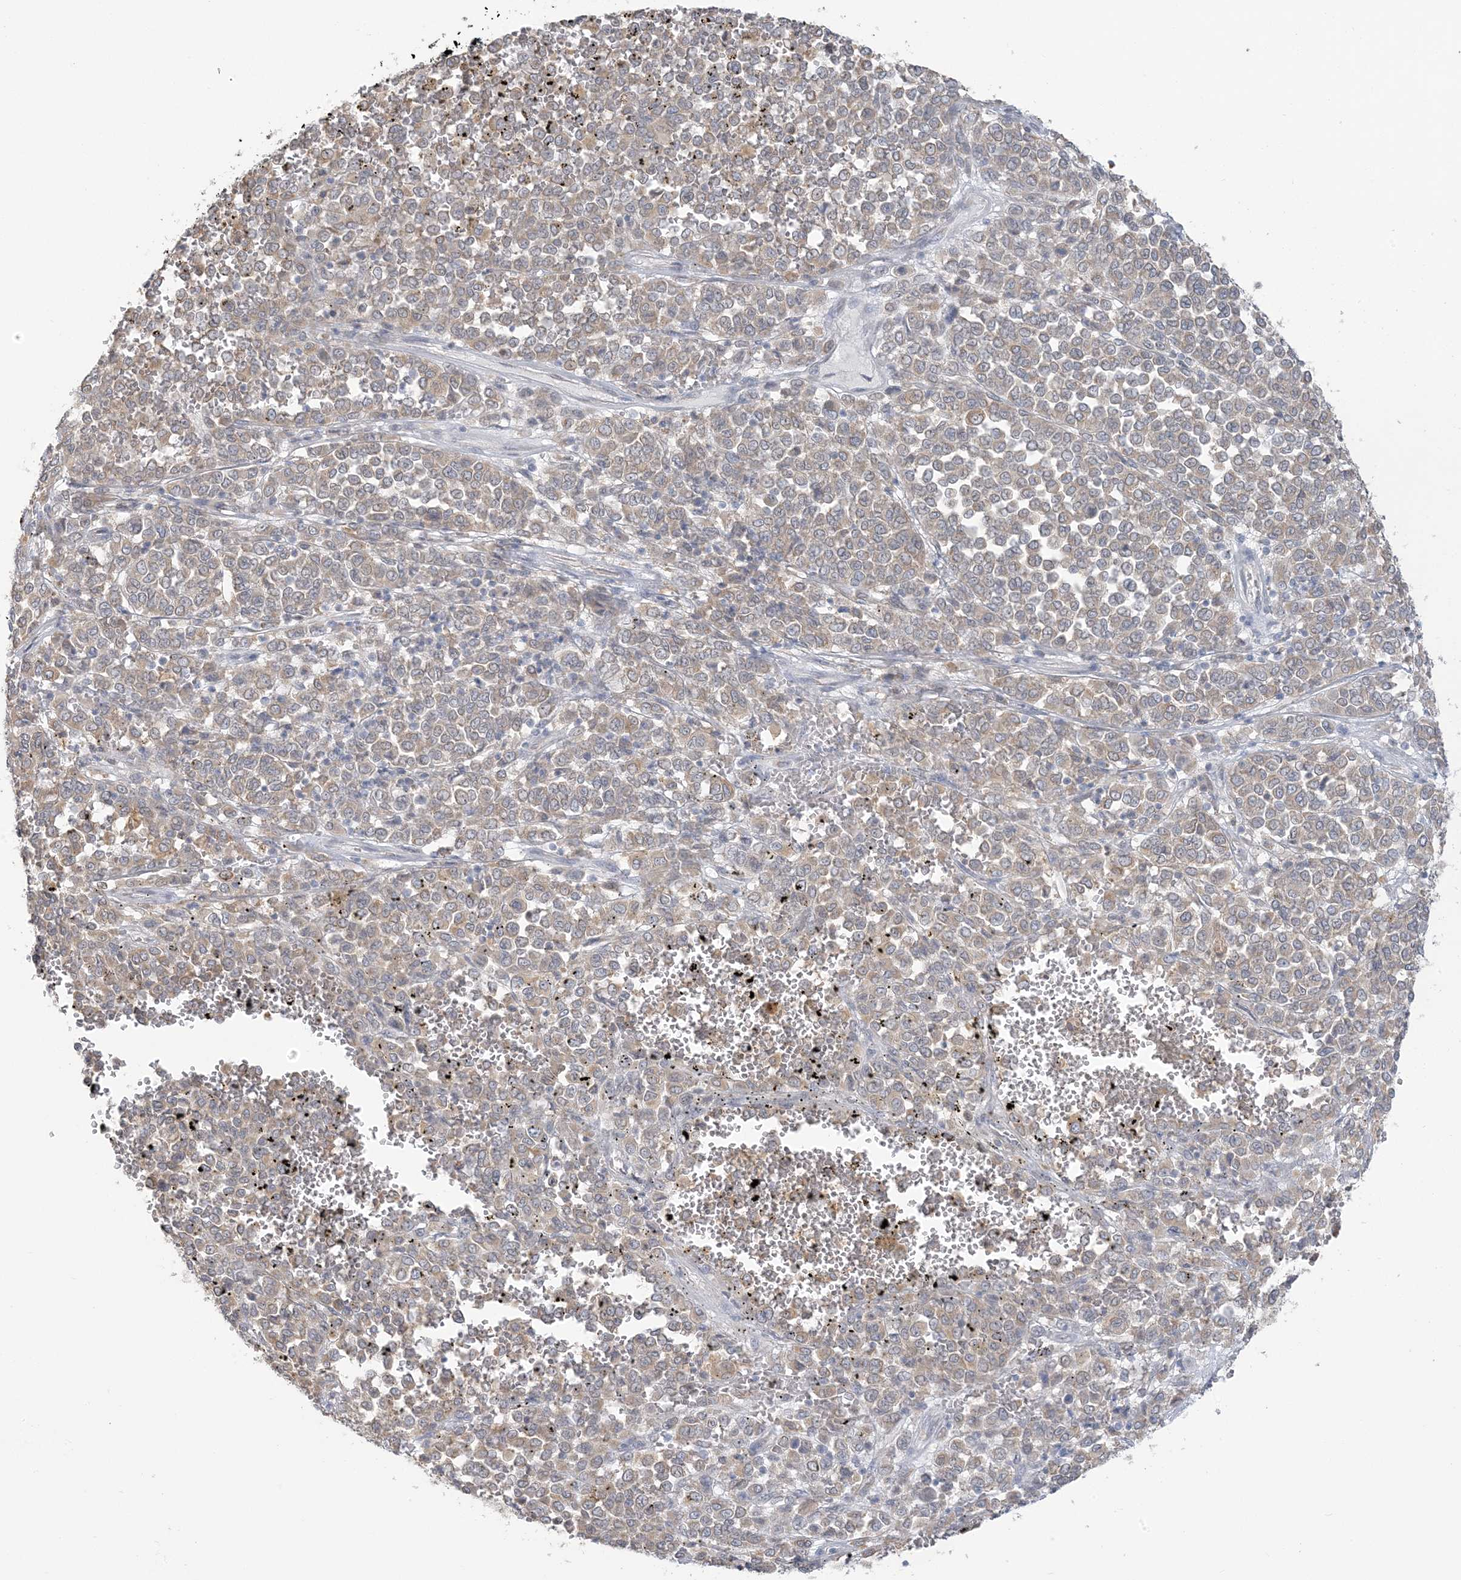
{"staining": {"intensity": "weak", "quantity": "25%-75%", "location": "cytoplasmic/membranous"}, "tissue": "melanoma", "cell_type": "Tumor cells", "image_type": "cancer", "snomed": [{"axis": "morphology", "description": "Malignant melanoma, Metastatic site"}, {"axis": "topography", "description": "Pancreas"}], "caption": "Melanoma stained with immunohistochemistry (IHC) demonstrates weak cytoplasmic/membranous positivity in approximately 25%-75% of tumor cells.", "gene": "EEFSEC", "patient": {"sex": "female", "age": 30}}